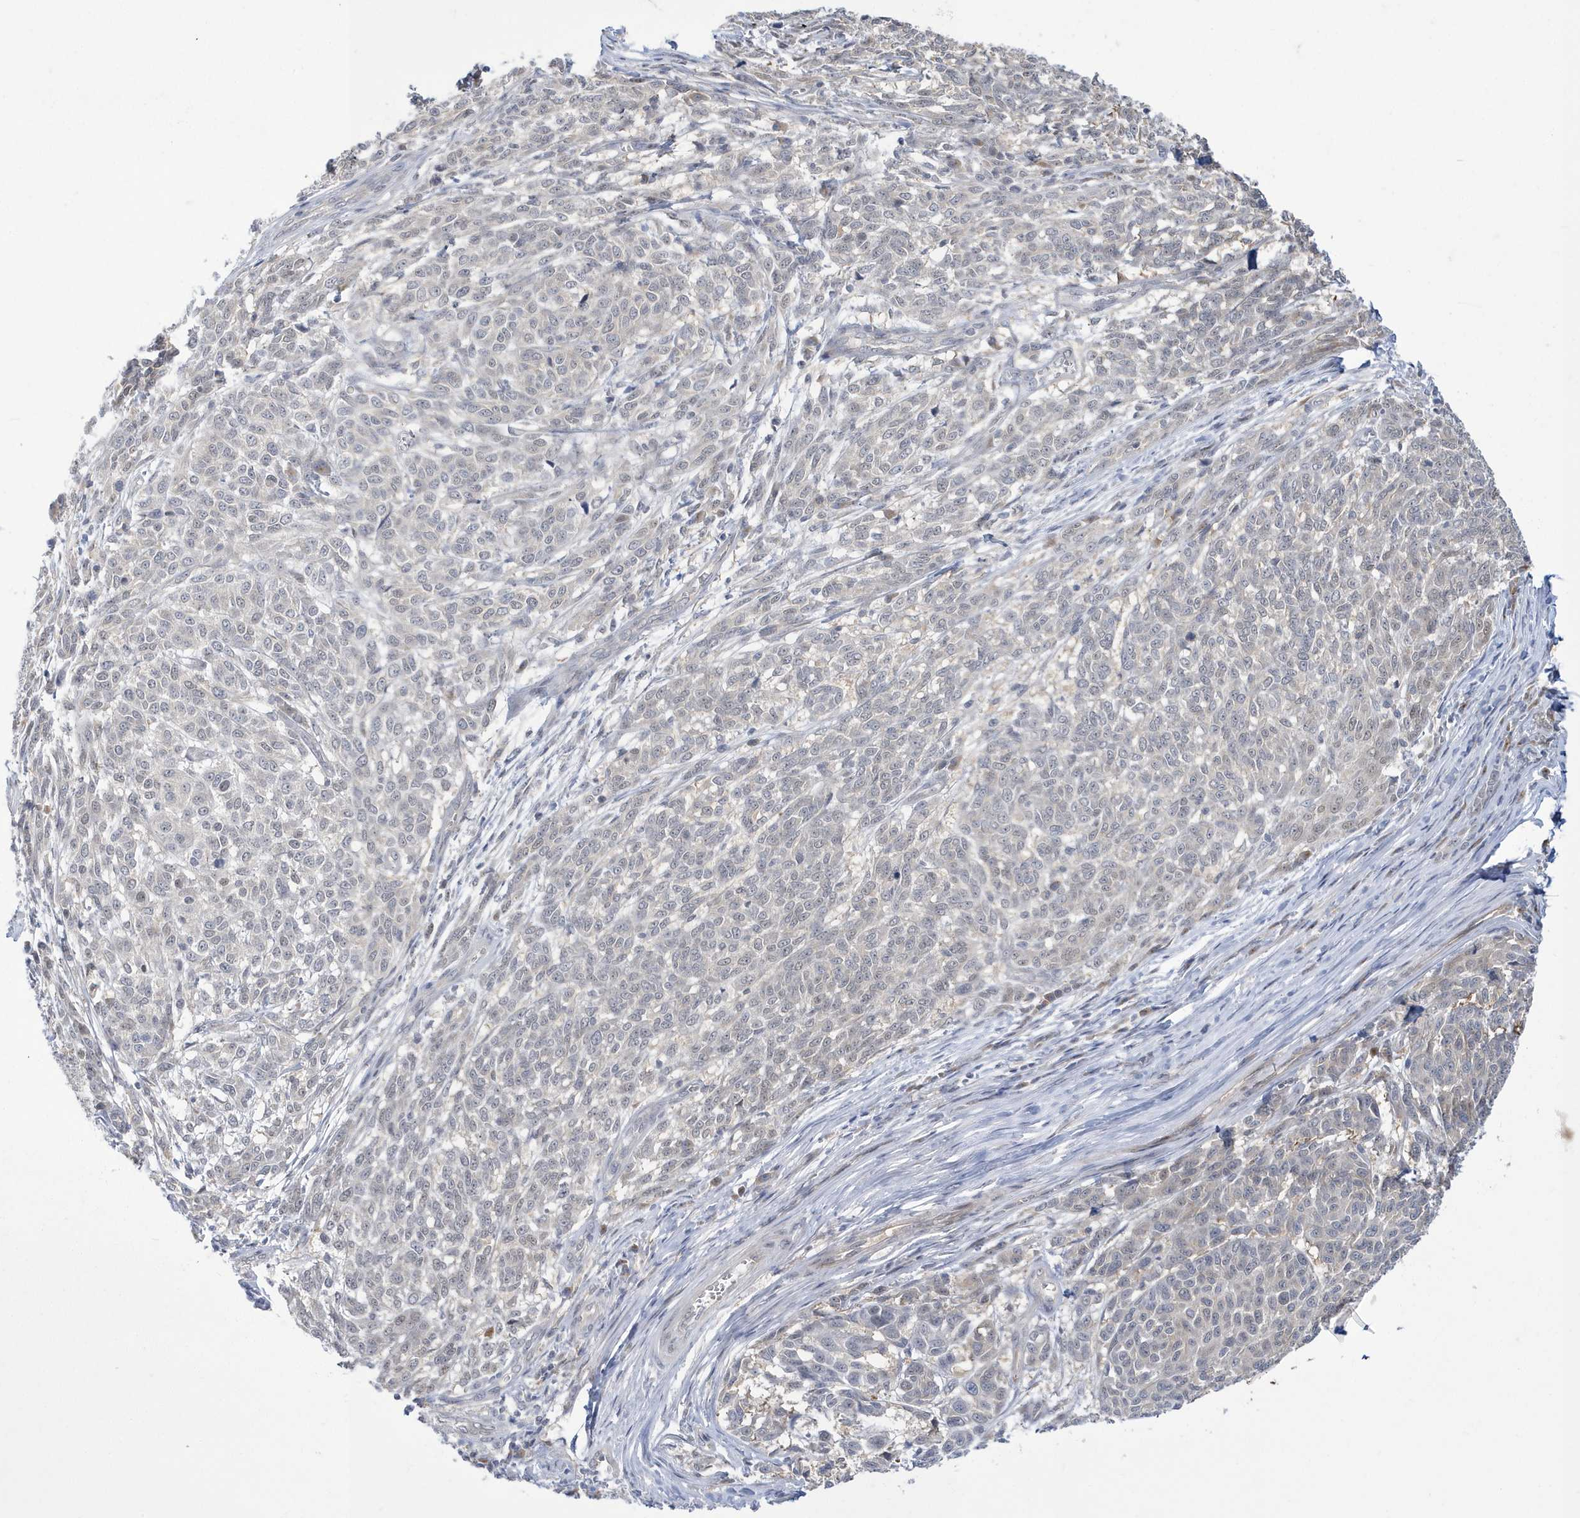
{"staining": {"intensity": "weak", "quantity": "<25%", "location": "nuclear"}, "tissue": "melanoma", "cell_type": "Tumor cells", "image_type": "cancer", "snomed": [{"axis": "morphology", "description": "Malignant melanoma, NOS"}, {"axis": "topography", "description": "Skin"}], "caption": "There is no significant staining in tumor cells of malignant melanoma.", "gene": "ZNF654", "patient": {"sex": "male", "age": 49}}